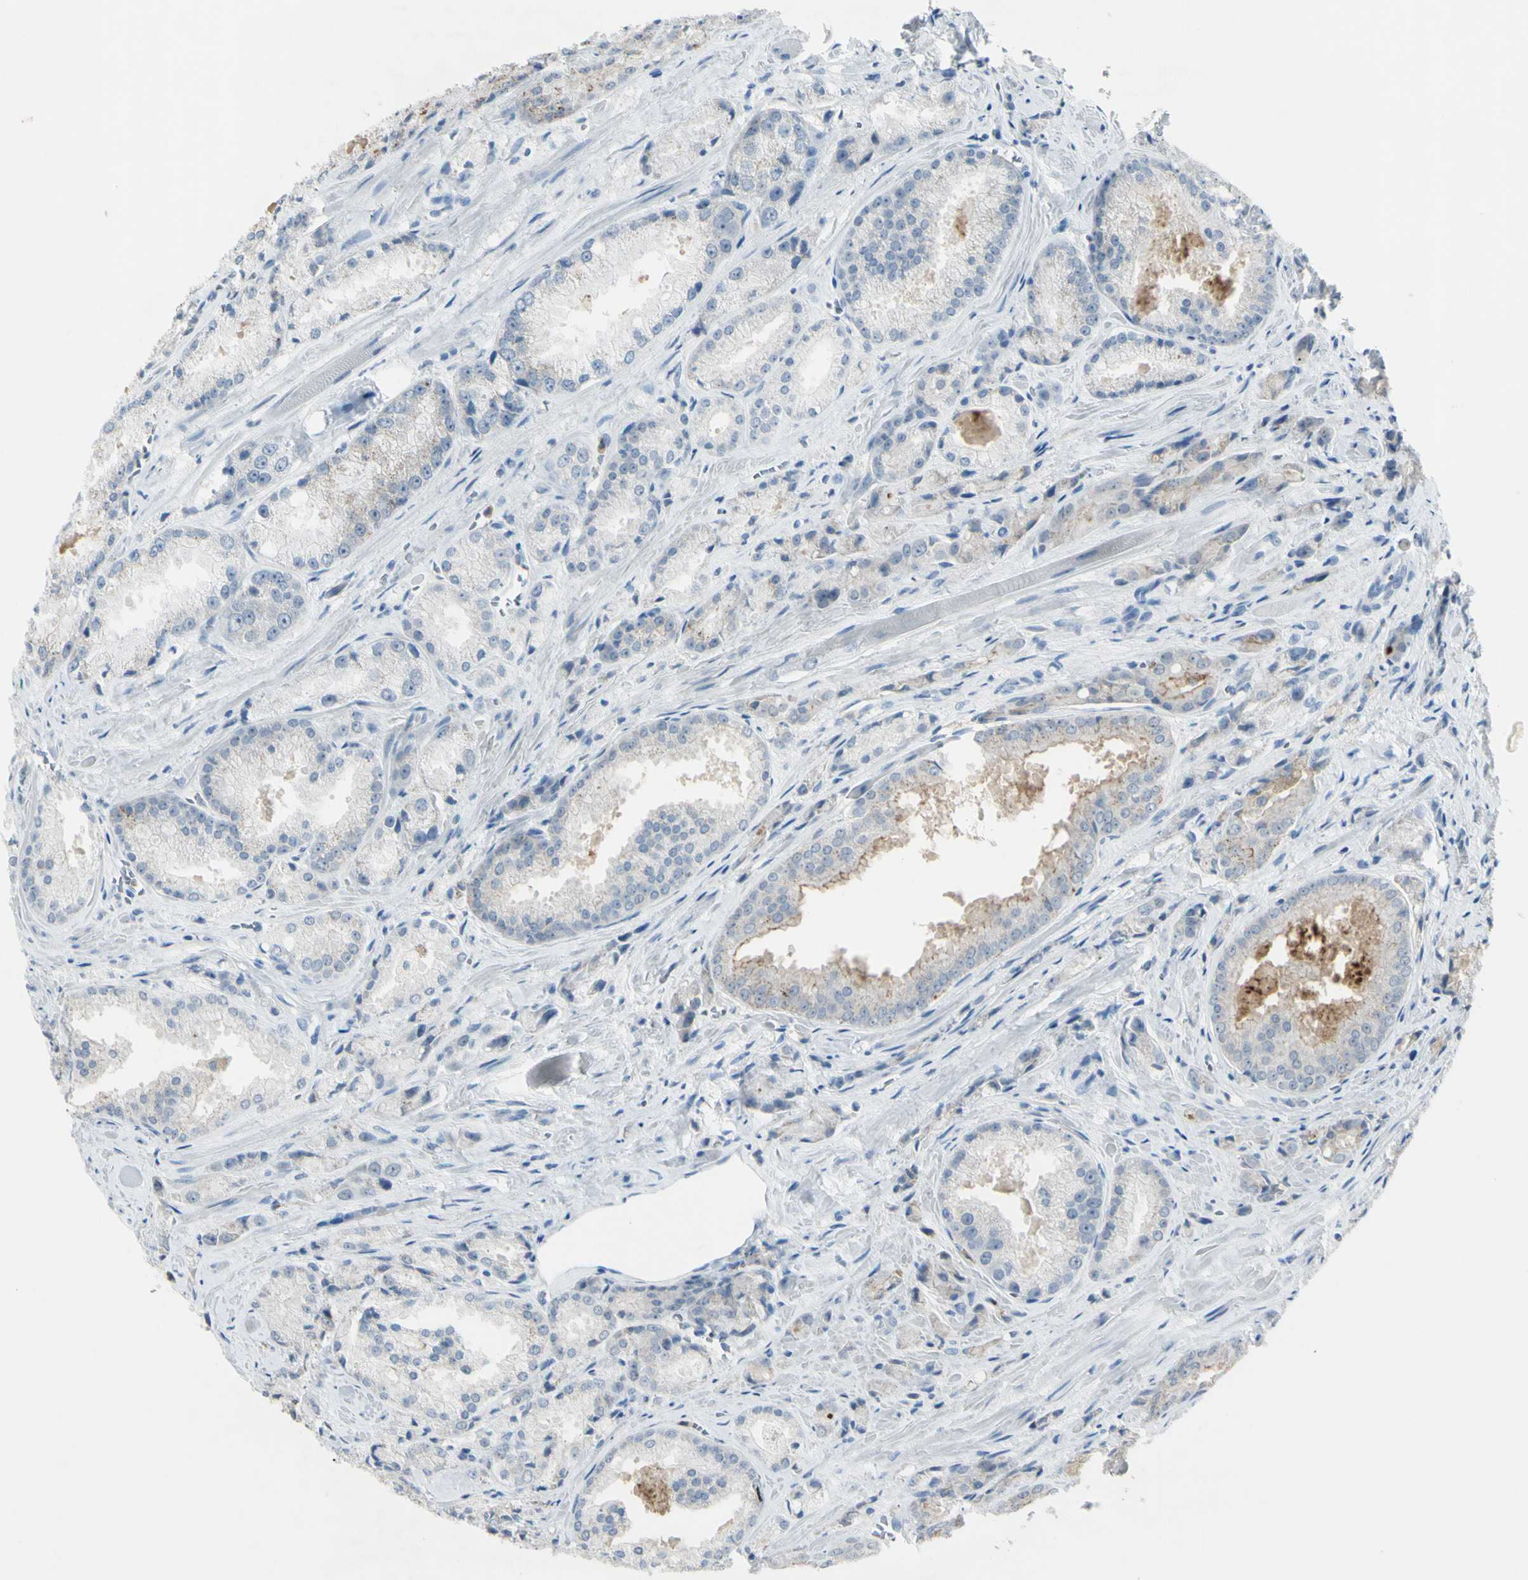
{"staining": {"intensity": "weak", "quantity": "<25%", "location": "cytoplasmic/membranous"}, "tissue": "prostate cancer", "cell_type": "Tumor cells", "image_type": "cancer", "snomed": [{"axis": "morphology", "description": "Adenocarcinoma, Low grade"}, {"axis": "topography", "description": "Prostate"}], "caption": "Image shows no protein expression in tumor cells of prostate cancer tissue.", "gene": "ZNF557", "patient": {"sex": "male", "age": 64}}